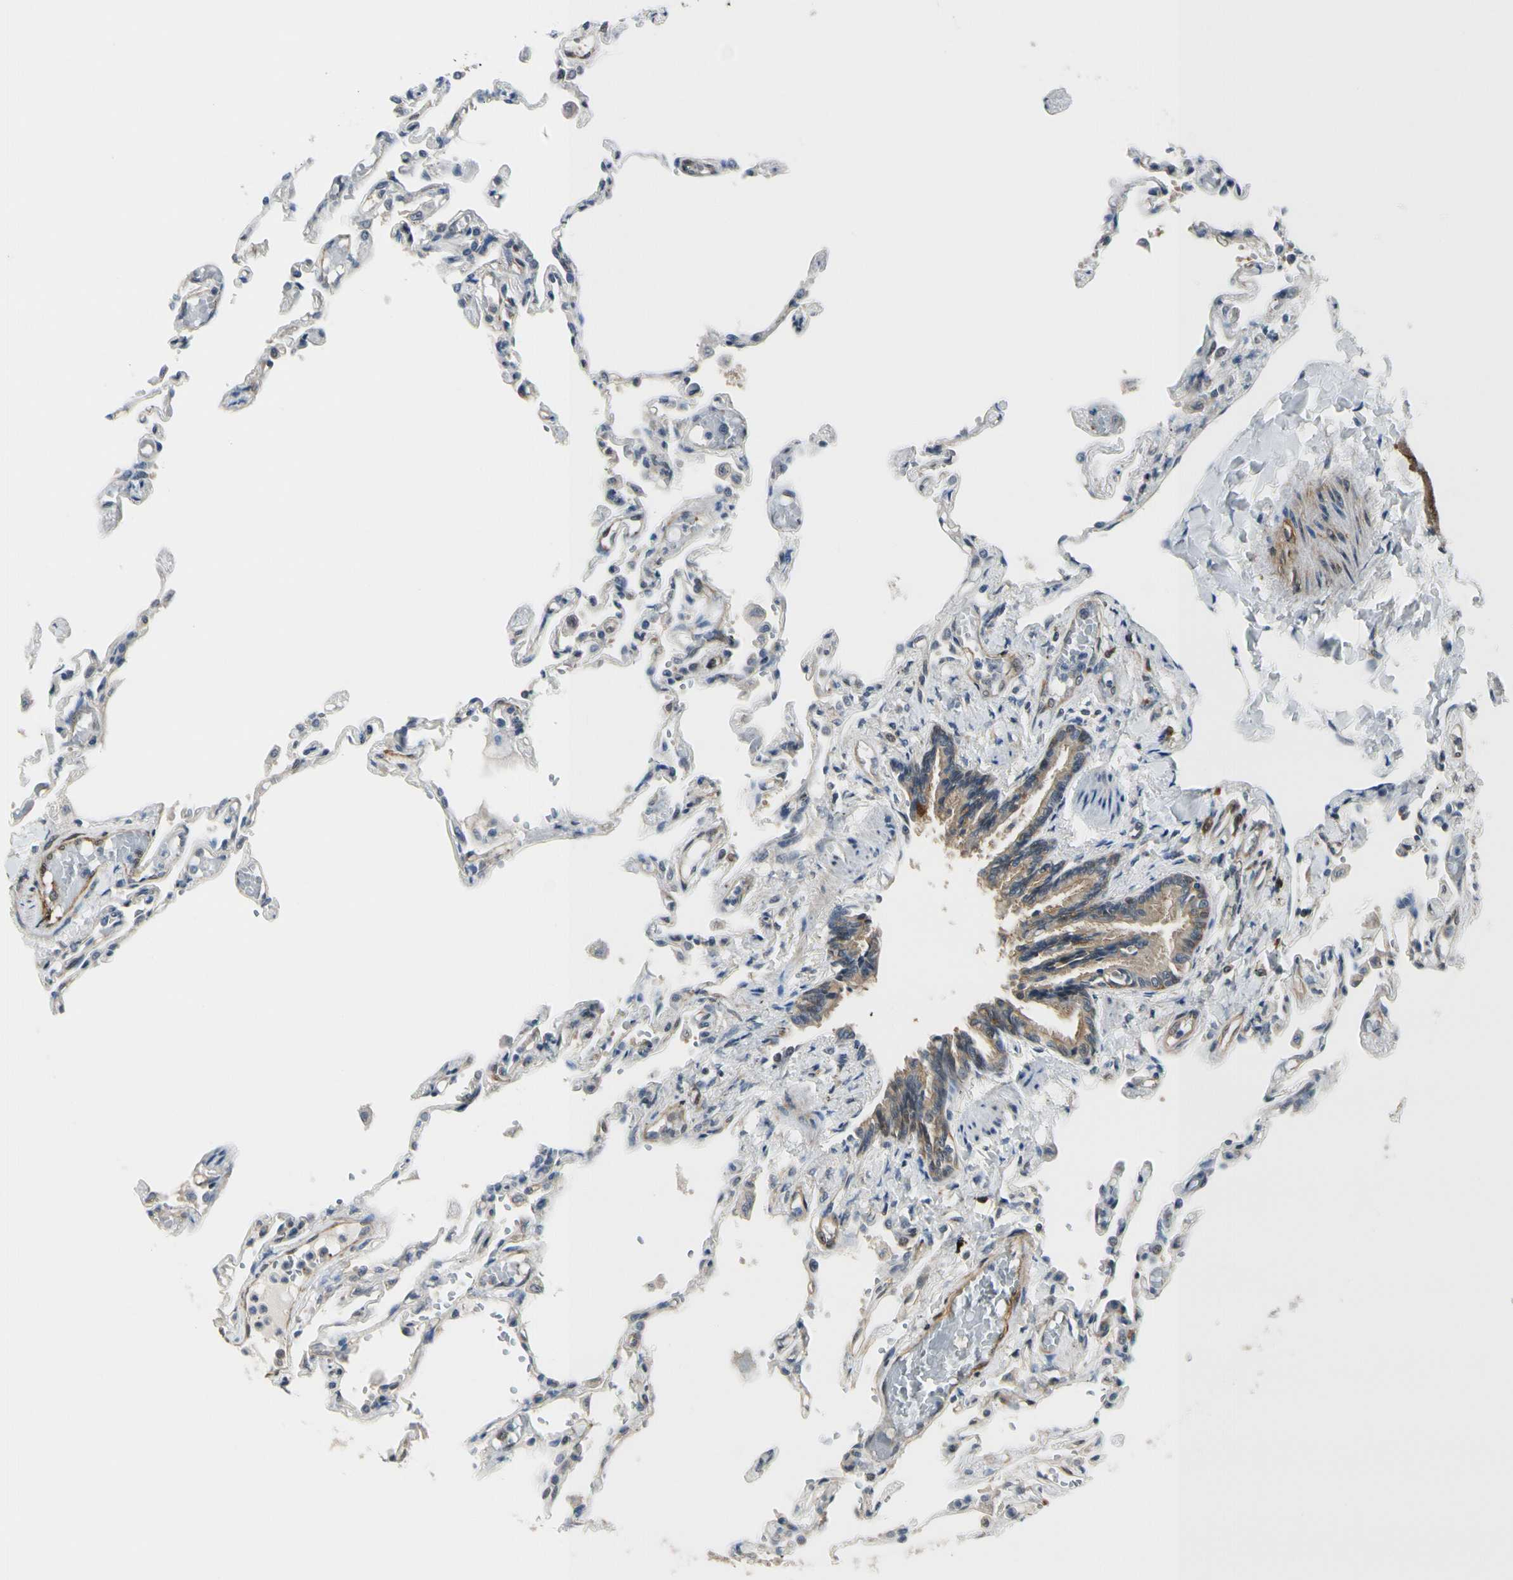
{"staining": {"intensity": "weak", "quantity": "25%-75%", "location": "cytoplasmic/membranous"}, "tissue": "lung", "cell_type": "Alveolar cells", "image_type": "normal", "snomed": [{"axis": "morphology", "description": "Normal tissue, NOS"}, {"axis": "topography", "description": "Lung"}], "caption": "IHC of unremarkable lung reveals low levels of weak cytoplasmic/membranous positivity in approximately 25%-75% of alveolar cells. Nuclei are stained in blue.", "gene": "RASGRF1", "patient": {"sex": "male", "age": 21}}